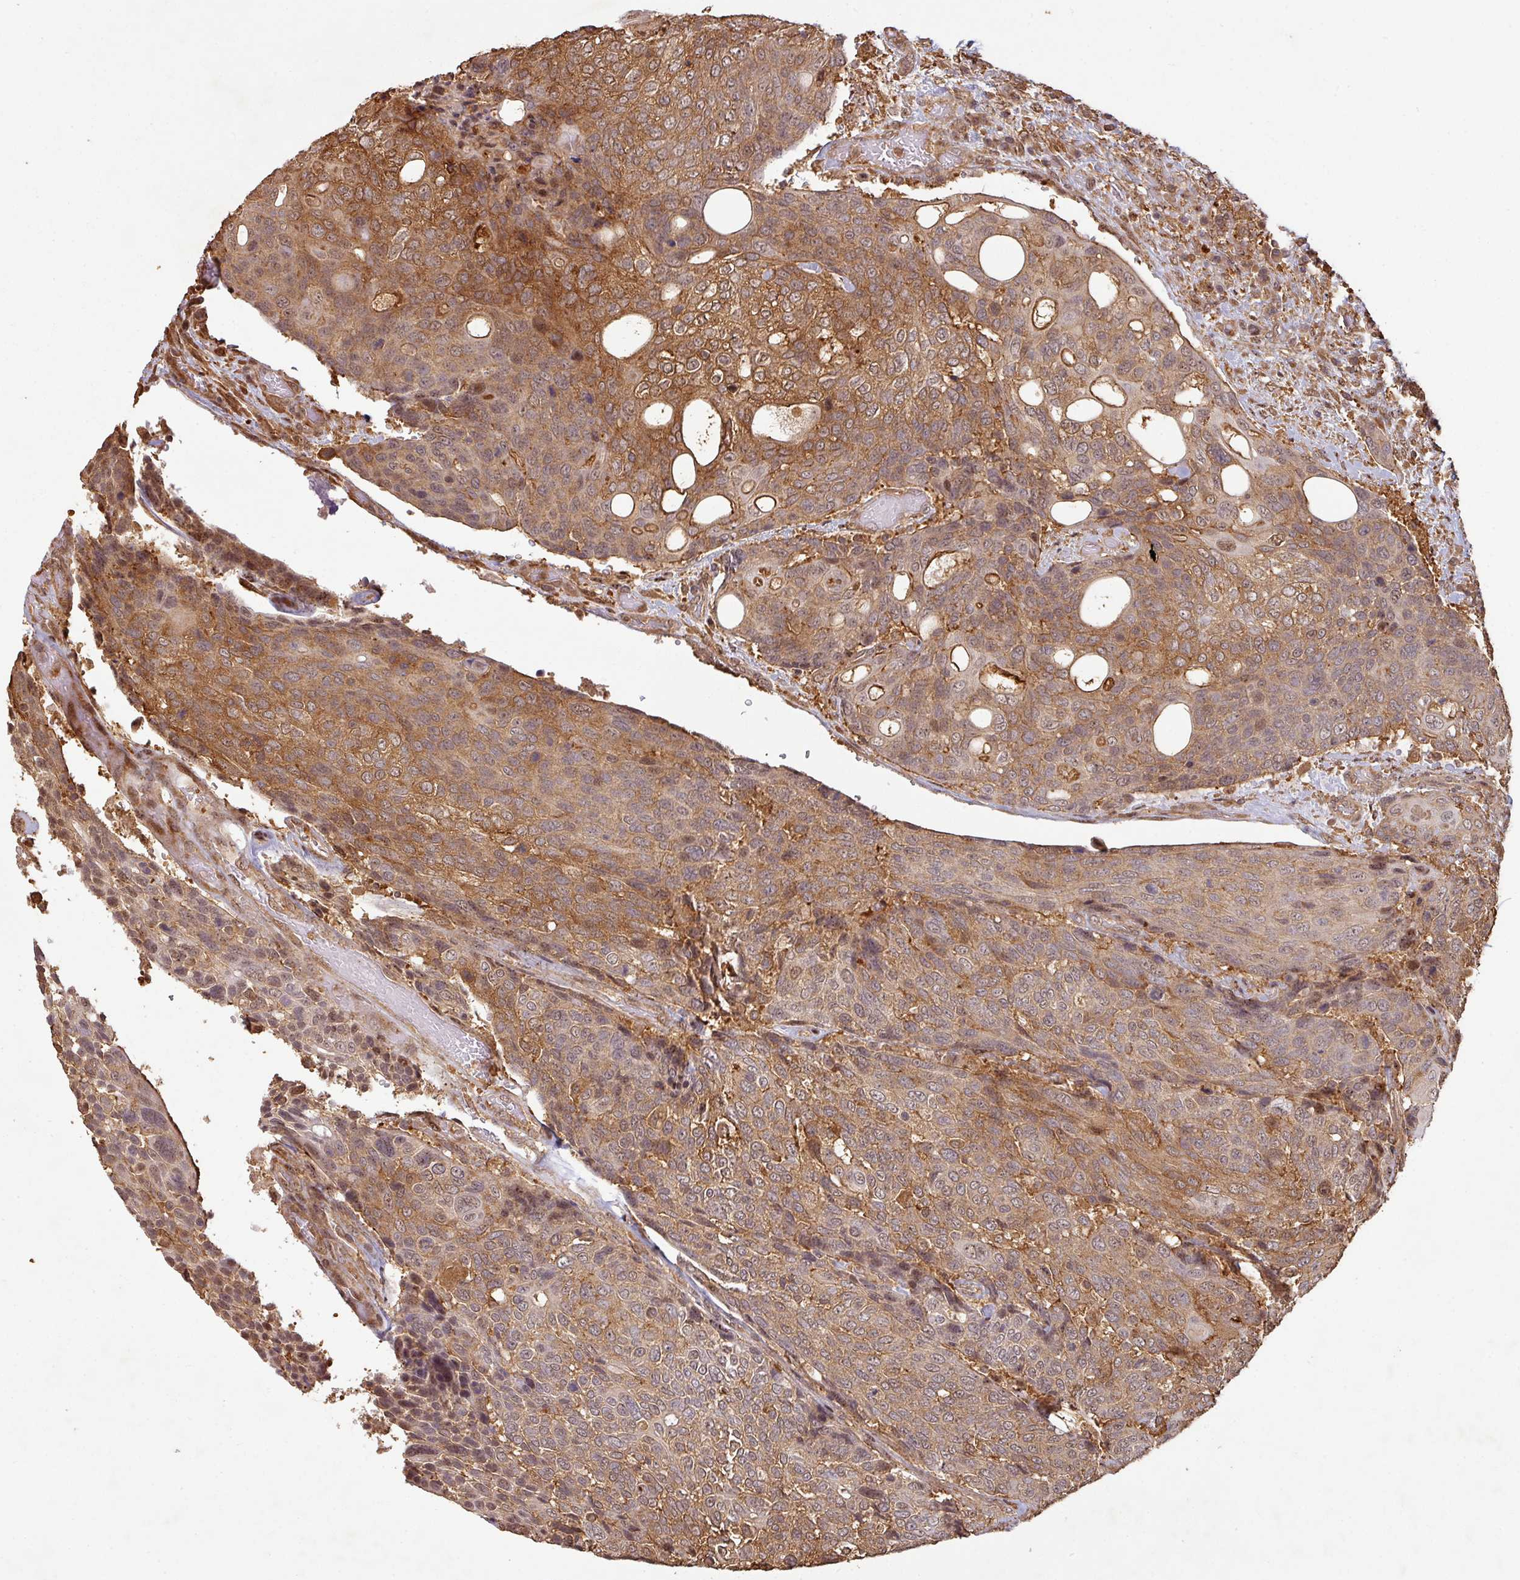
{"staining": {"intensity": "moderate", "quantity": ">75%", "location": "cytoplasmic/membranous,nuclear"}, "tissue": "urothelial cancer", "cell_type": "Tumor cells", "image_type": "cancer", "snomed": [{"axis": "morphology", "description": "Urothelial carcinoma, High grade"}, {"axis": "topography", "description": "Urinary bladder"}], "caption": "Immunohistochemistry (DAB) staining of human high-grade urothelial carcinoma displays moderate cytoplasmic/membranous and nuclear protein expression in approximately >75% of tumor cells.", "gene": "ZNF322", "patient": {"sex": "female", "age": 70}}